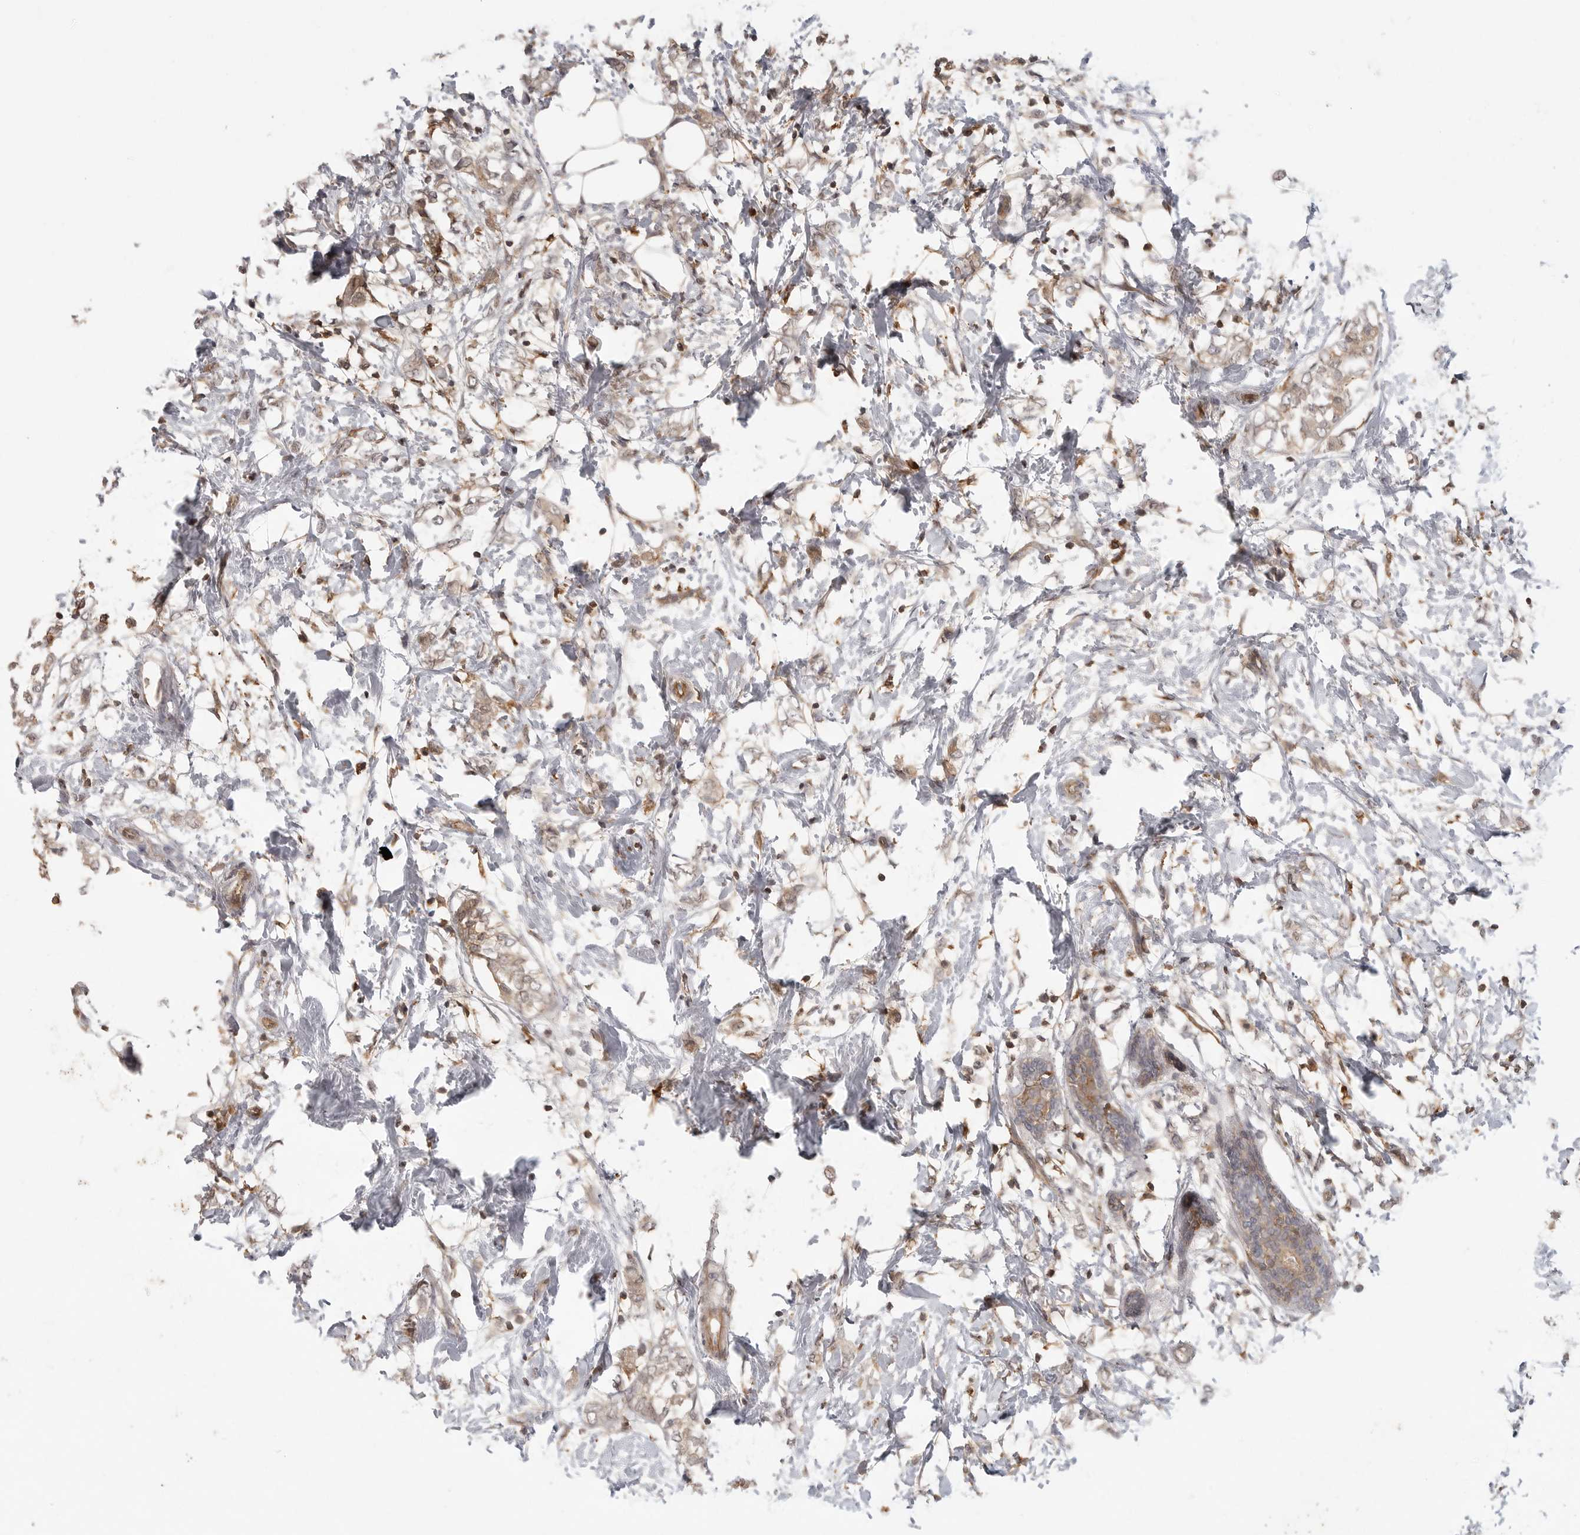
{"staining": {"intensity": "weak", "quantity": ">75%", "location": "cytoplasmic/membranous"}, "tissue": "breast cancer", "cell_type": "Tumor cells", "image_type": "cancer", "snomed": [{"axis": "morphology", "description": "Normal tissue, NOS"}, {"axis": "morphology", "description": "Lobular carcinoma"}, {"axis": "topography", "description": "Breast"}], "caption": "High-magnification brightfield microscopy of breast cancer (lobular carcinoma) stained with DAB (3,3'-diaminobenzidine) (brown) and counterstained with hematoxylin (blue). tumor cells exhibit weak cytoplasmic/membranous expression is identified in about>75% of cells.", "gene": "DBNL", "patient": {"sex": "female", "age": 47}}